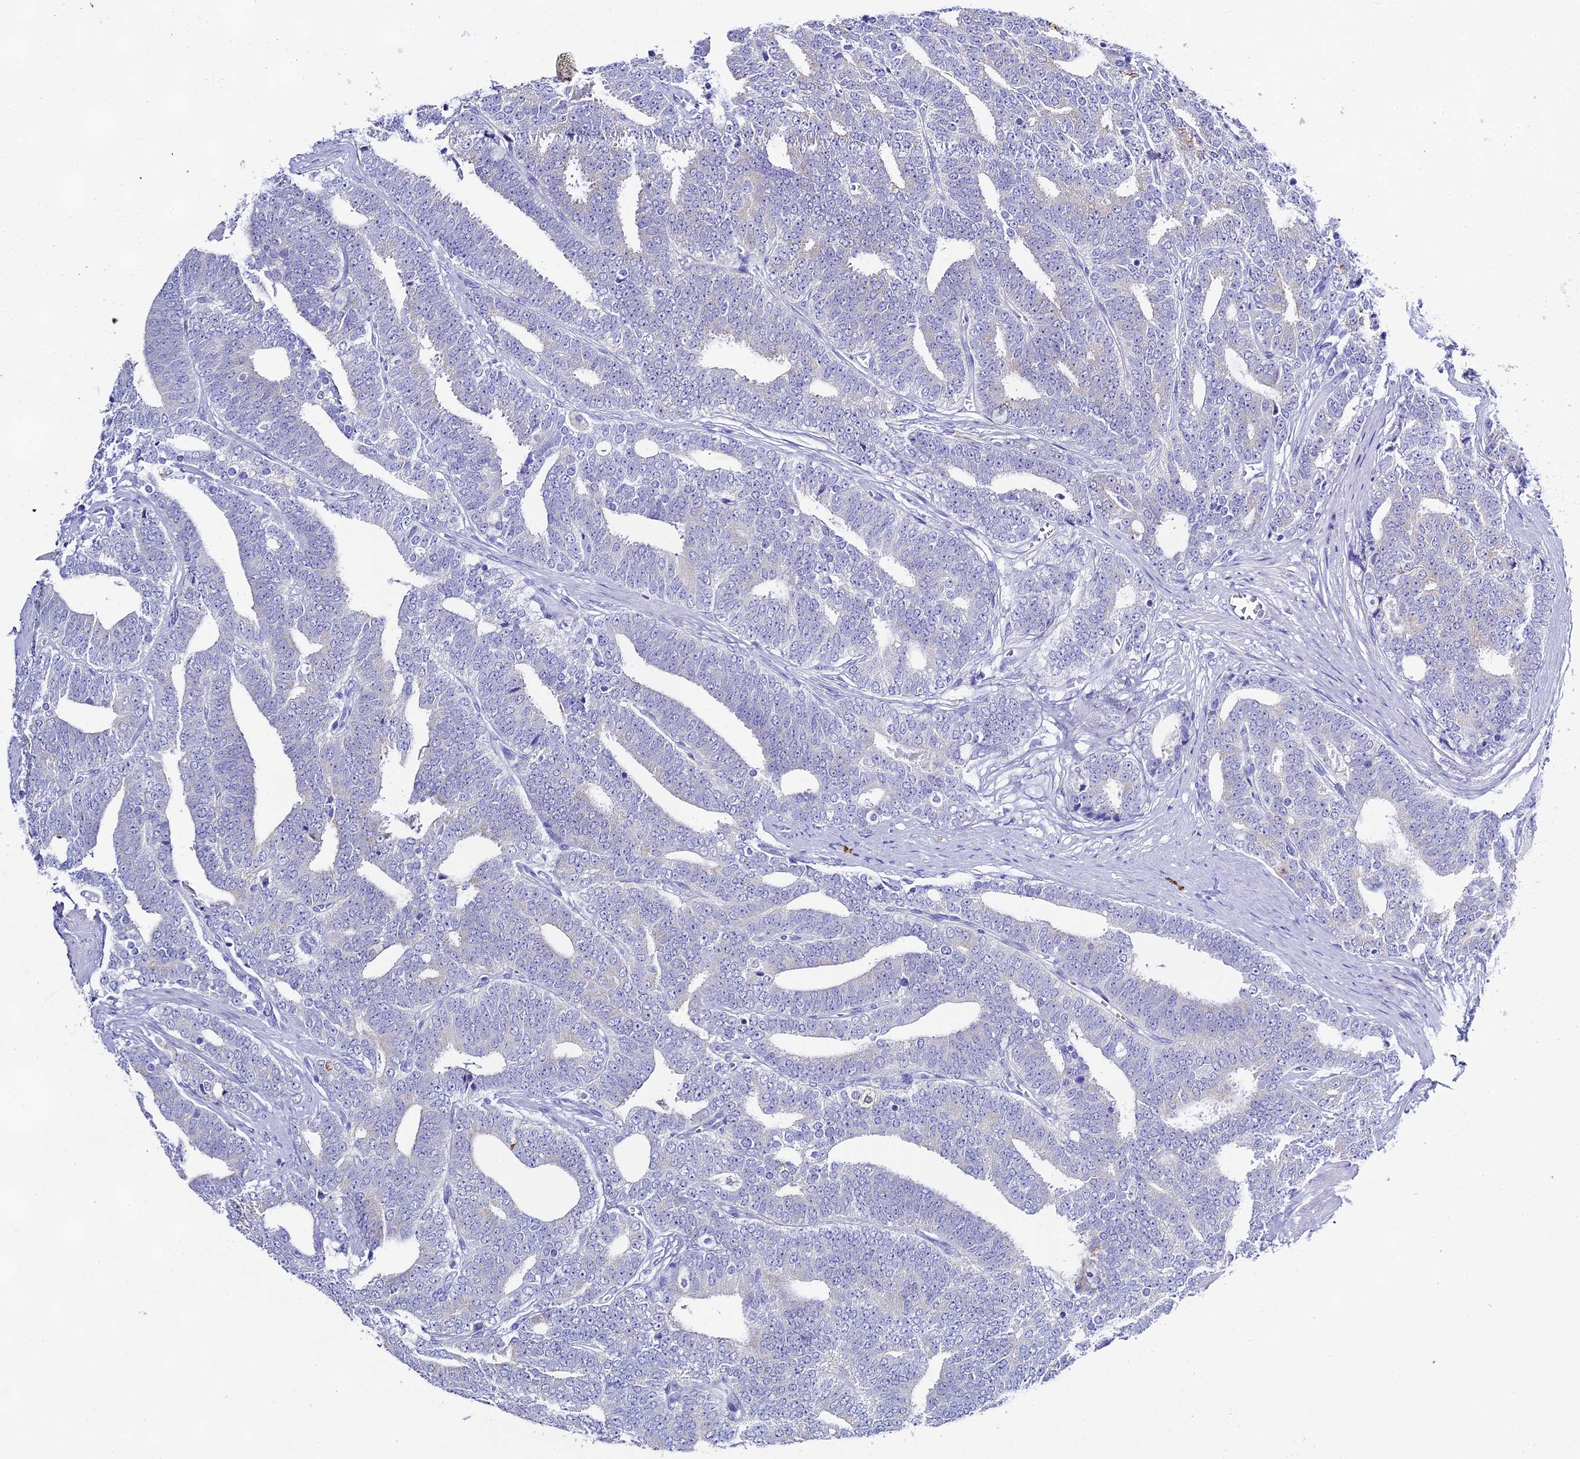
{"staining": {"intensity": "moderate", "quantity": "<25%", "location": "cytoplasmic/membranous"}, "tissue": "prostate cancer", "cell_type": "Tumor cells", "image_type": "cancer", "snomed": [{"axis": "morphology", "description": "Adenocarcinoma, High grade"}, {"axis": "topography", "description": "Prostate and seminal vesicle, NOS"}], "caption": "Tumor cells reveal moderate cytoplasmic/membranous positivity in about <25% of cells in high-grade adenocarcinoma (prostate).", "gene": "FKBP11", "patient": {"sex": "male", "age": 67}}